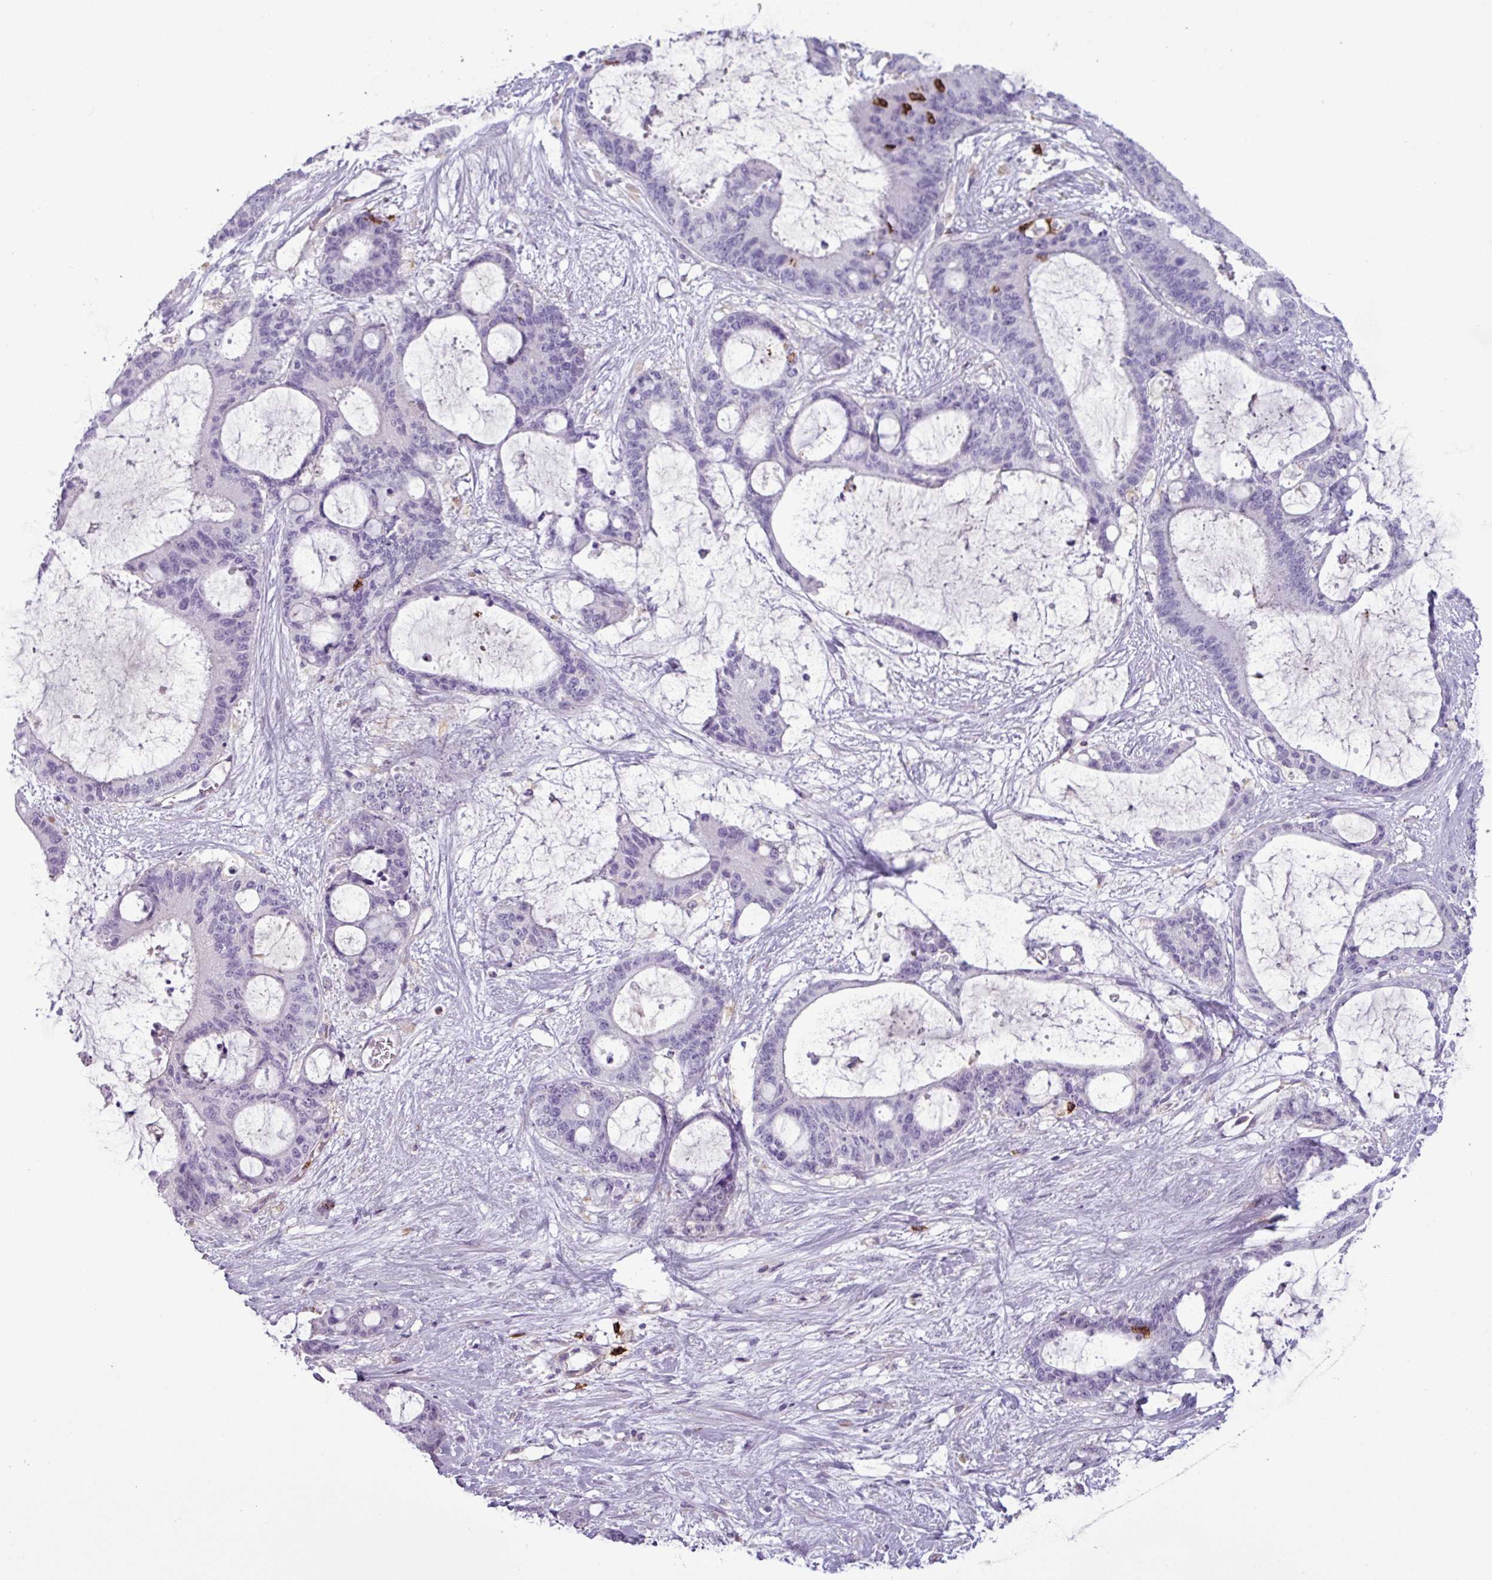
{"staining": {"intensity": "negative", "quantity": "none", "location": "none"}, "tissue": "liver cancer", "cell_type": "Tumor cells", "image_type": "cancer", "snomed": [{"axis": "morphology", "description": "Normal tissue, NOS"}, {"axis": "morphology", "description": "Cholangiocarcinoma"}, {"axis": "topography", "description": "Liver"}, {"axis": "topography", "description": "Peripheral nerve tissue"}], "caption": "Photomicrograph shows no significant protein expression in tumor cells of liver cancer.", "gene": "CD8A", "patient": {"sex": "female", "age": 73}}